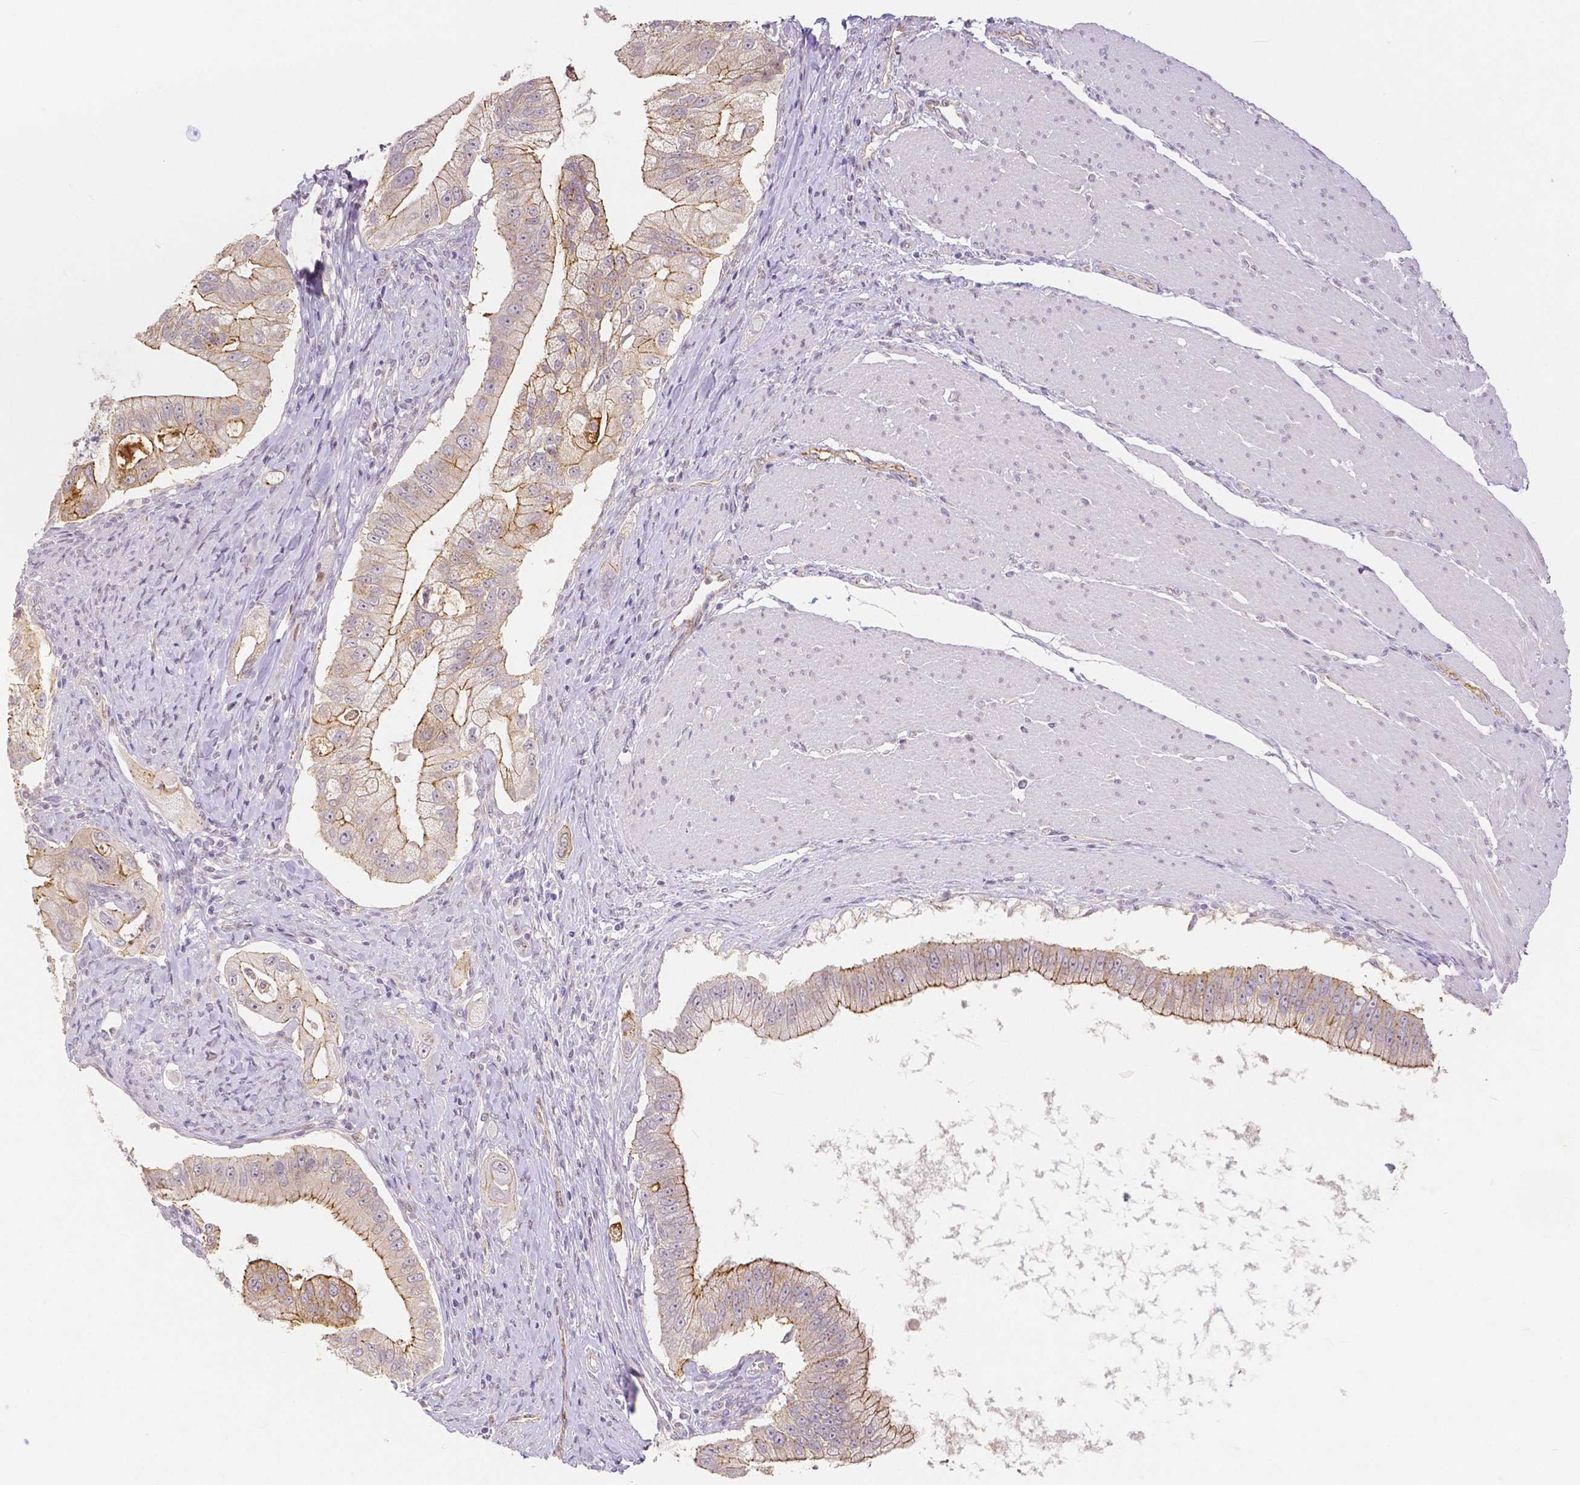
{"staining": {"intensity": "moderate", "quantity": "25%-75%", "location": "cytoplasmic/membranous"}, "tissue": "pancreatic cancer", "cell_type": "Tumor cells", "image_type": "cancer", "snomed": [{"axis": "morphology", "description": "Adenocarcinoma, NOS"}, {"axis": "topography", "description": "Pancreas"}], "caption": "Immunohistochemical staining of human adenocarcinoma (pancreatic) displays medium levels of moderate cytoplasmic/membranous staining in about 25%-75% of tumor cells. Using DAB (3,3'-diaminobenzidine) (brown) and hematoxylin (blue) stains, captured at high magnification using brightfield microscopy.", "gene": "OCLN", "patient": {"sex": "male", "age": 70}}